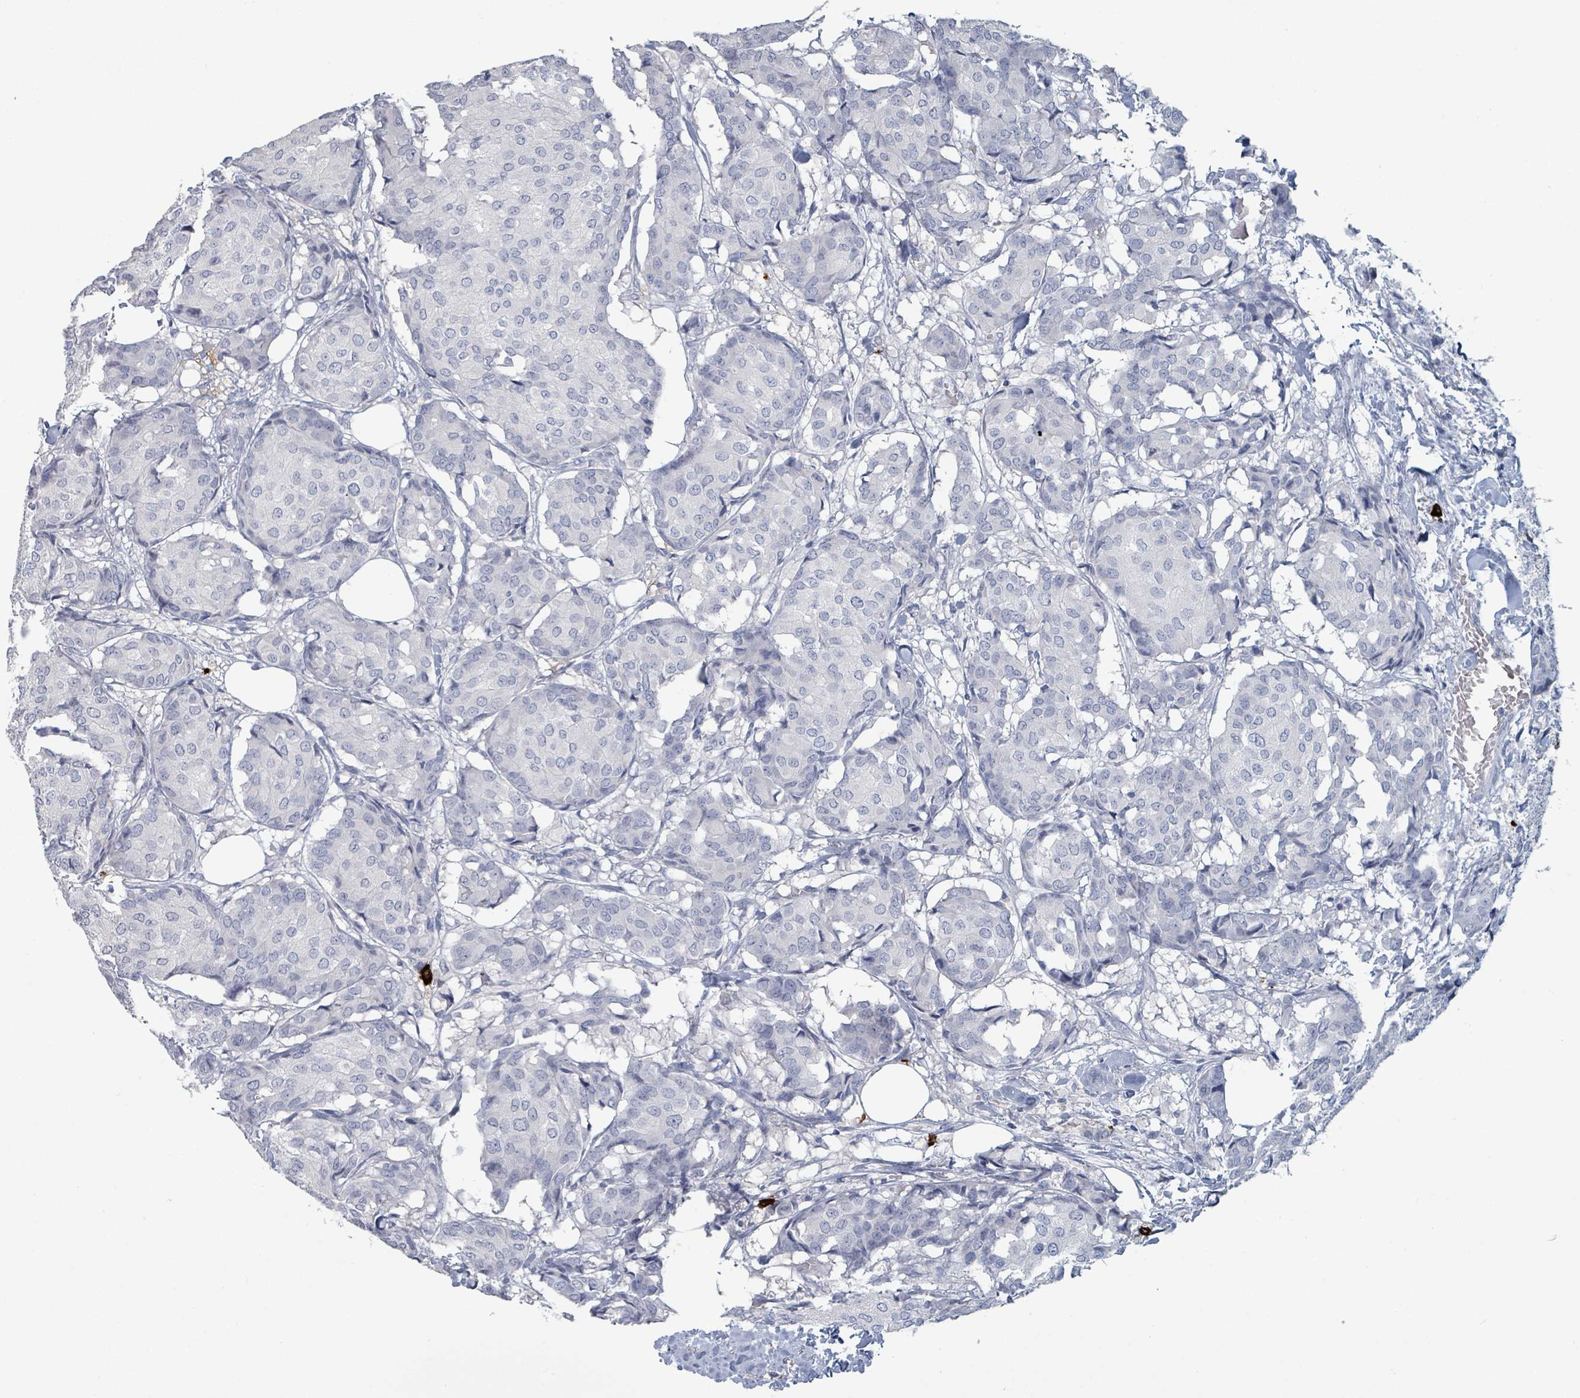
{"staining": {"intensity": "negative", "quantity": "none", "location": "none"}, "tissue": "breast cancer", "cell_type": "Tumor cells", "image_type": "cancer", "snomed": [{"axis": "morphology", "description": "Duct carcinoma"}, {"axis": "topography", "description": "Breast"}], "caption": "Breast cancer was stained to show a protein in brown. There is no significant positivity in tumor cells. The staining was performed using DAB to visualize the protein expression in brown, while the nuclei were stained in blue with hematoxylin (Magnification: 20x).", "gene": "VPS13D", "patient": {"sex": "female", "age": 75}}